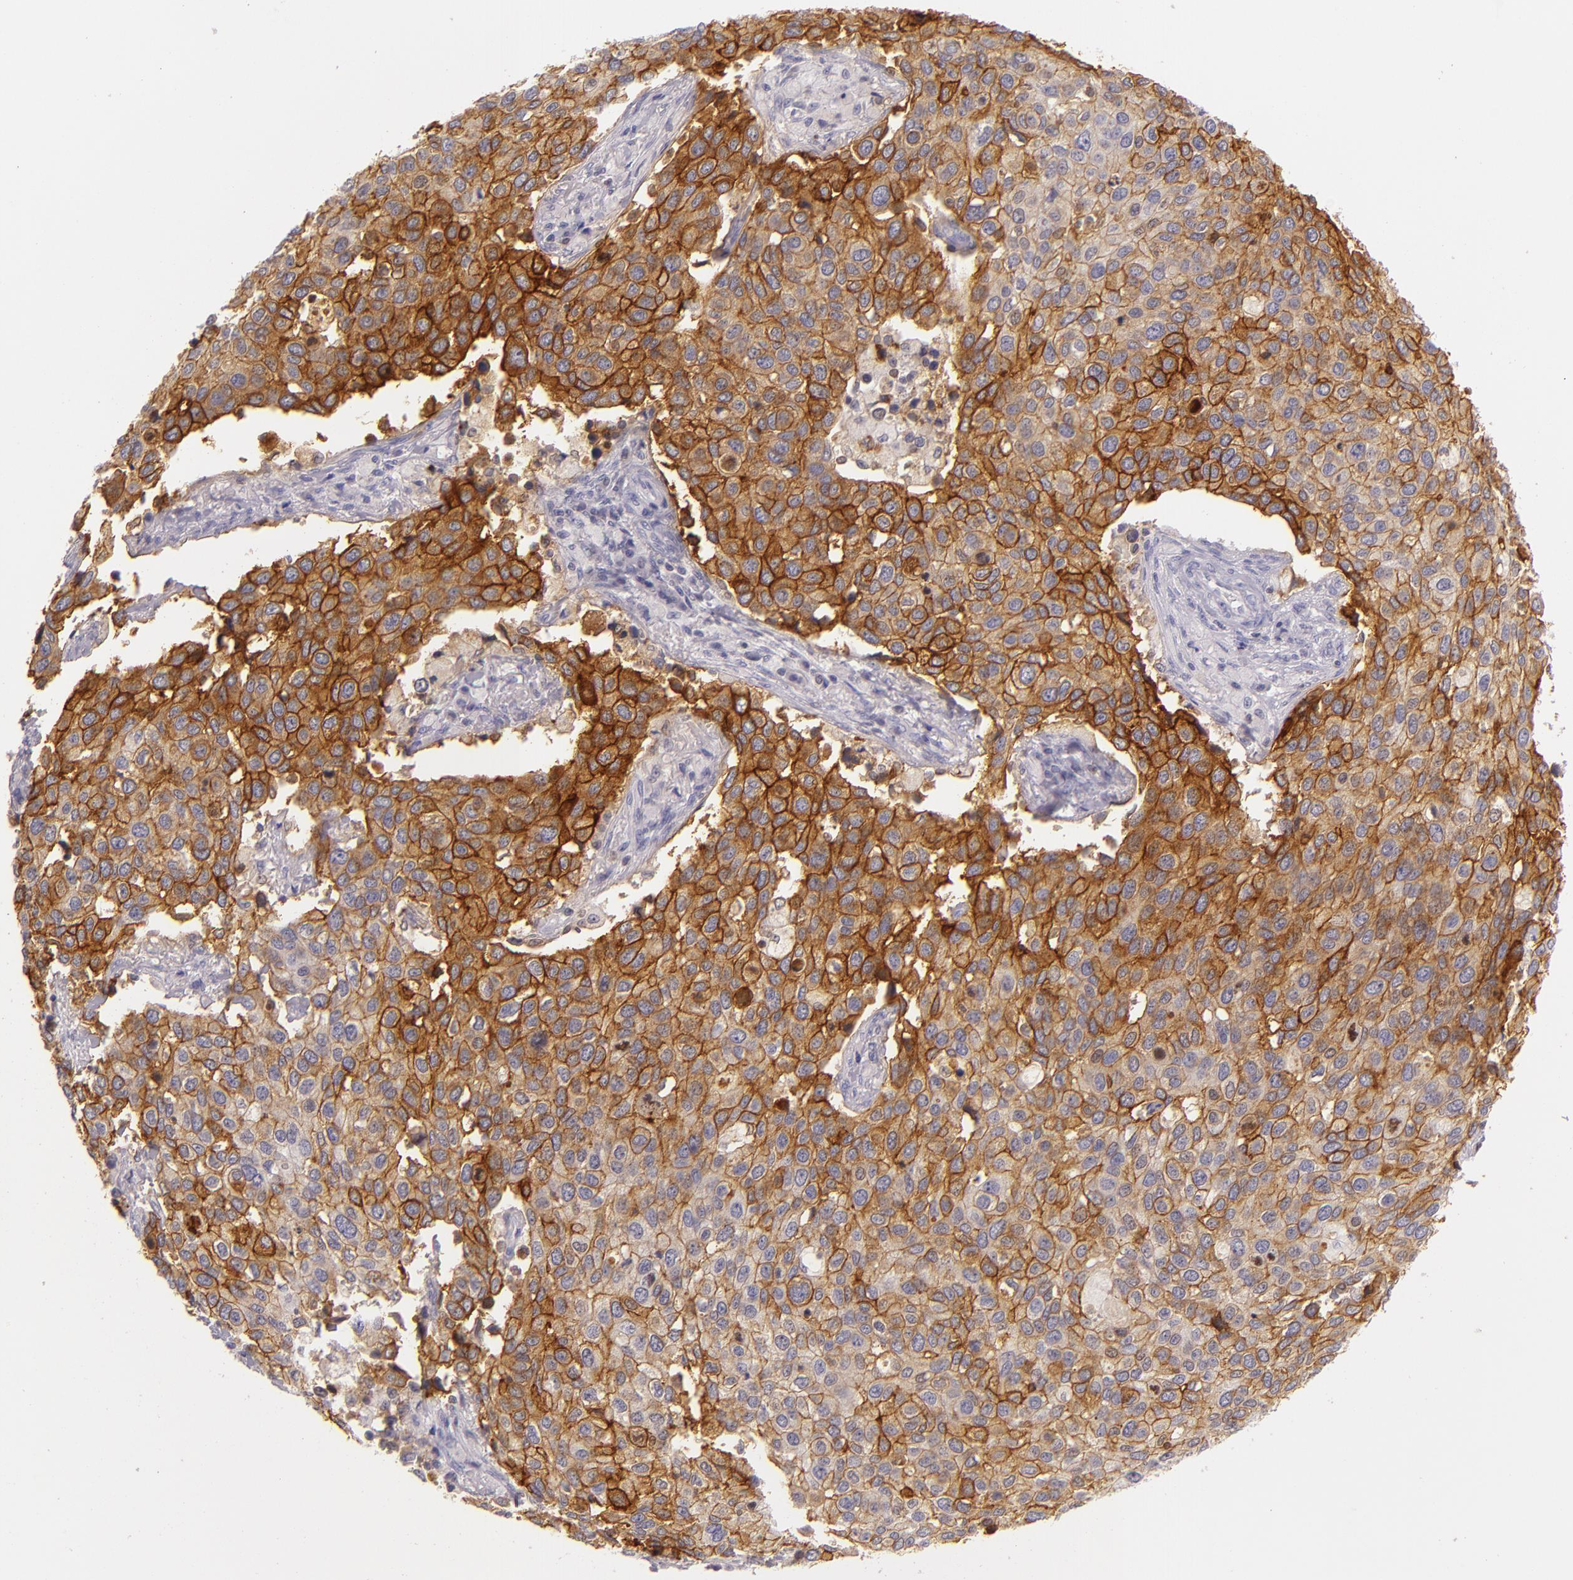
{"staining": {"intensity": "strong", "quantity": ">75%", "location": "cytoplasmic/membranous"}, "tissue": "cervical cancer", "cell_type": "Tumor cells", "image_type": "cancer", "snomed": [{"axis": "morphology", "description": "Squamous cell carcinoma, NOS"}, {"axis": "topography", "description": "Cervix"}], "caption": "Strong cytoplasmic/membranous protein expression is identified in approximately >75% of tumor cells in cervical squamous cell carcinoma. (IHC, brightfield microscopy, high magnification).", "gene": "CEACAM1", "patient": {"sex": "female", "age": 54}}